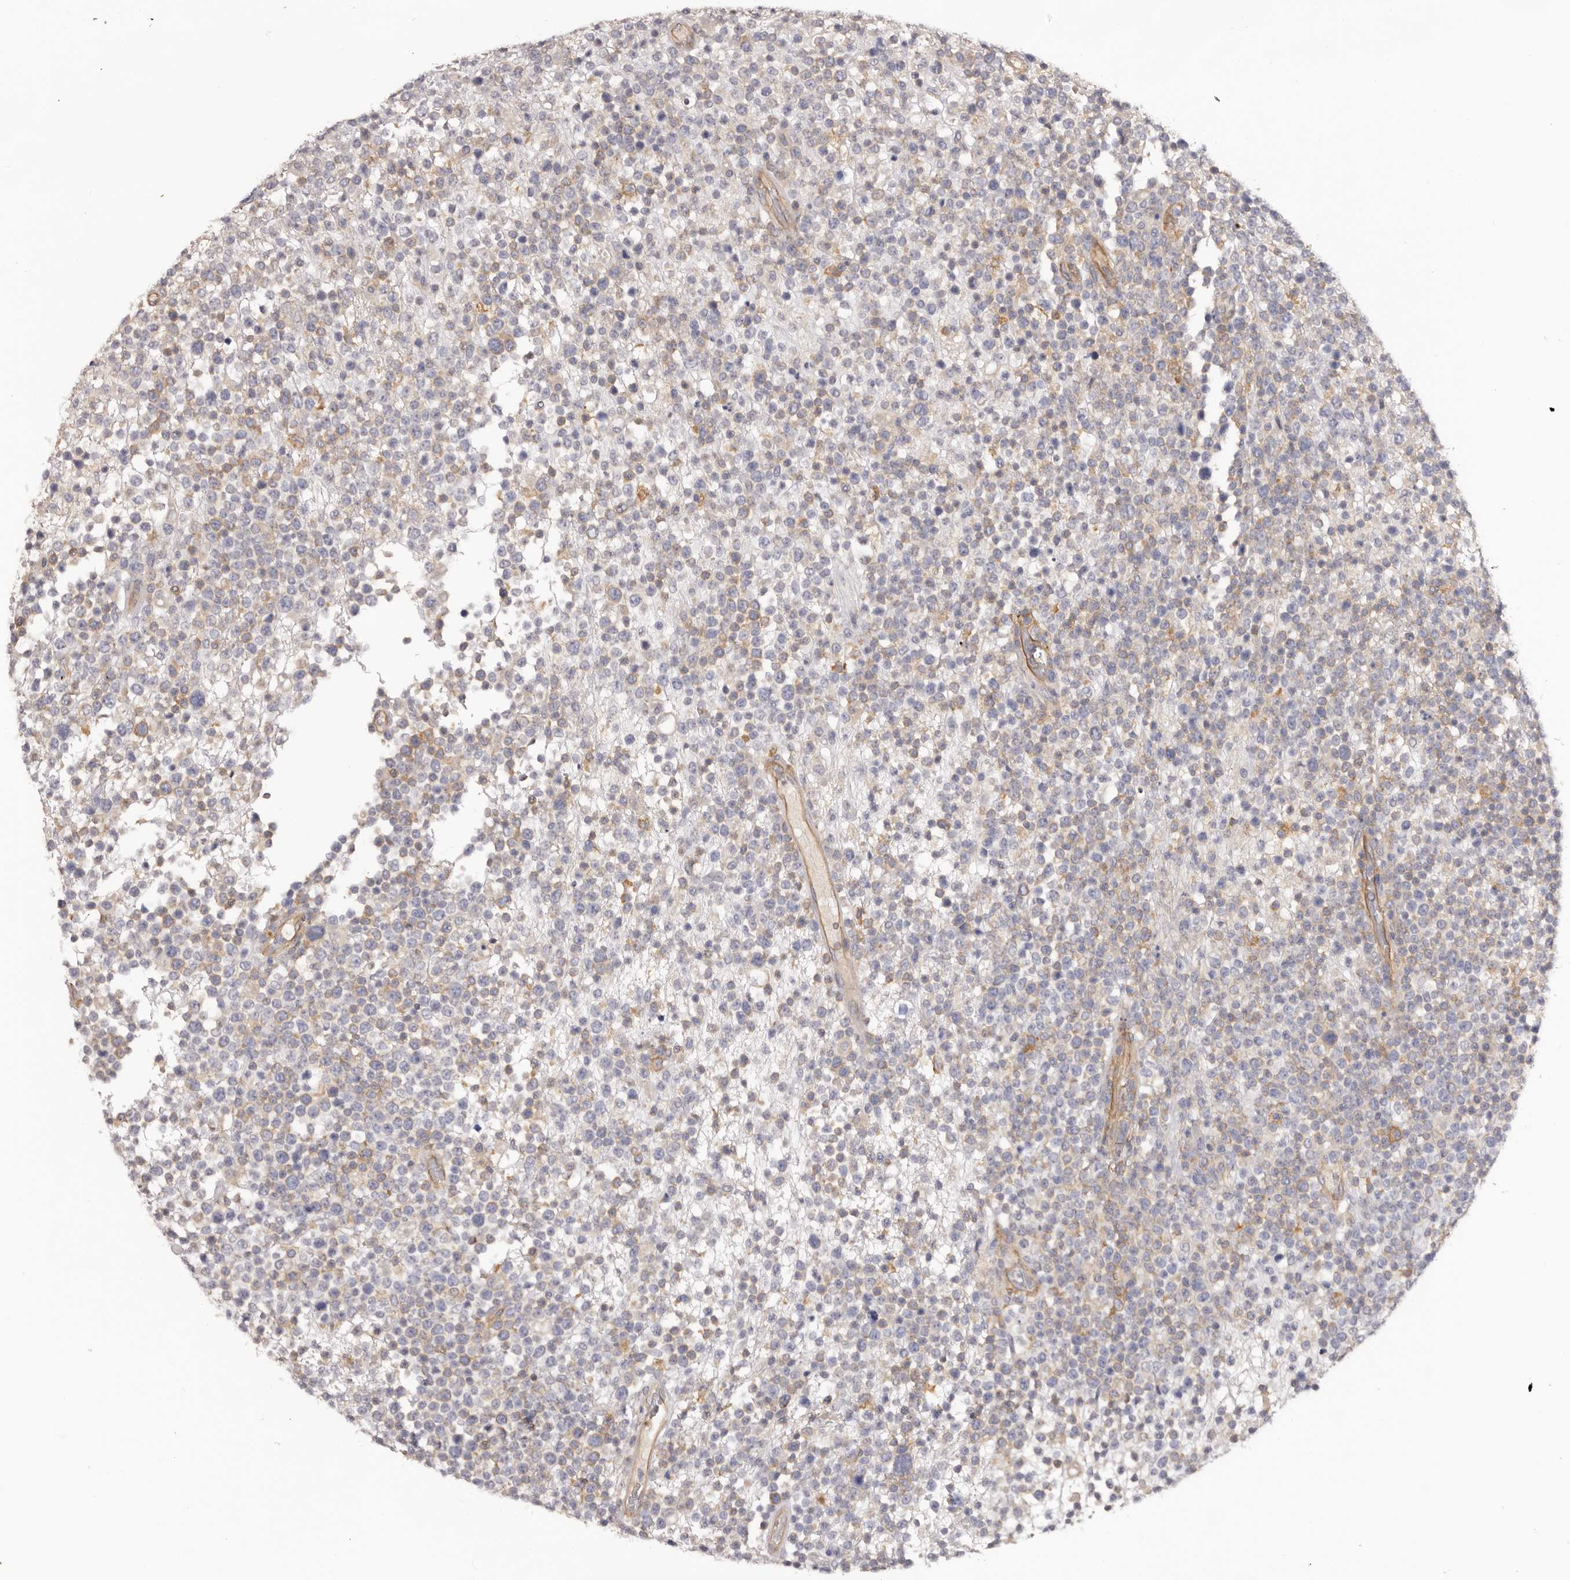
{"staining": {"intensity": "negative", "quantity": "none", "location": "none"}, "tissue": "lymphoma", "cell_type": "Tumor cells", "image_type": "cancer", "snomed": [{"axis": "morphology", "description": "Malignant lymphoma, non-Hodgkin's type, High grade"}, {"axis": "topography", "description": "Colon"}], "caption": "The photomicrograph reveals no significant expression in tumor cells of malignant lymphoma, non-Hodgkin's type (high-grade).", "gene": "DMRT2", "patient": {"sex": "female", "age": 53}}